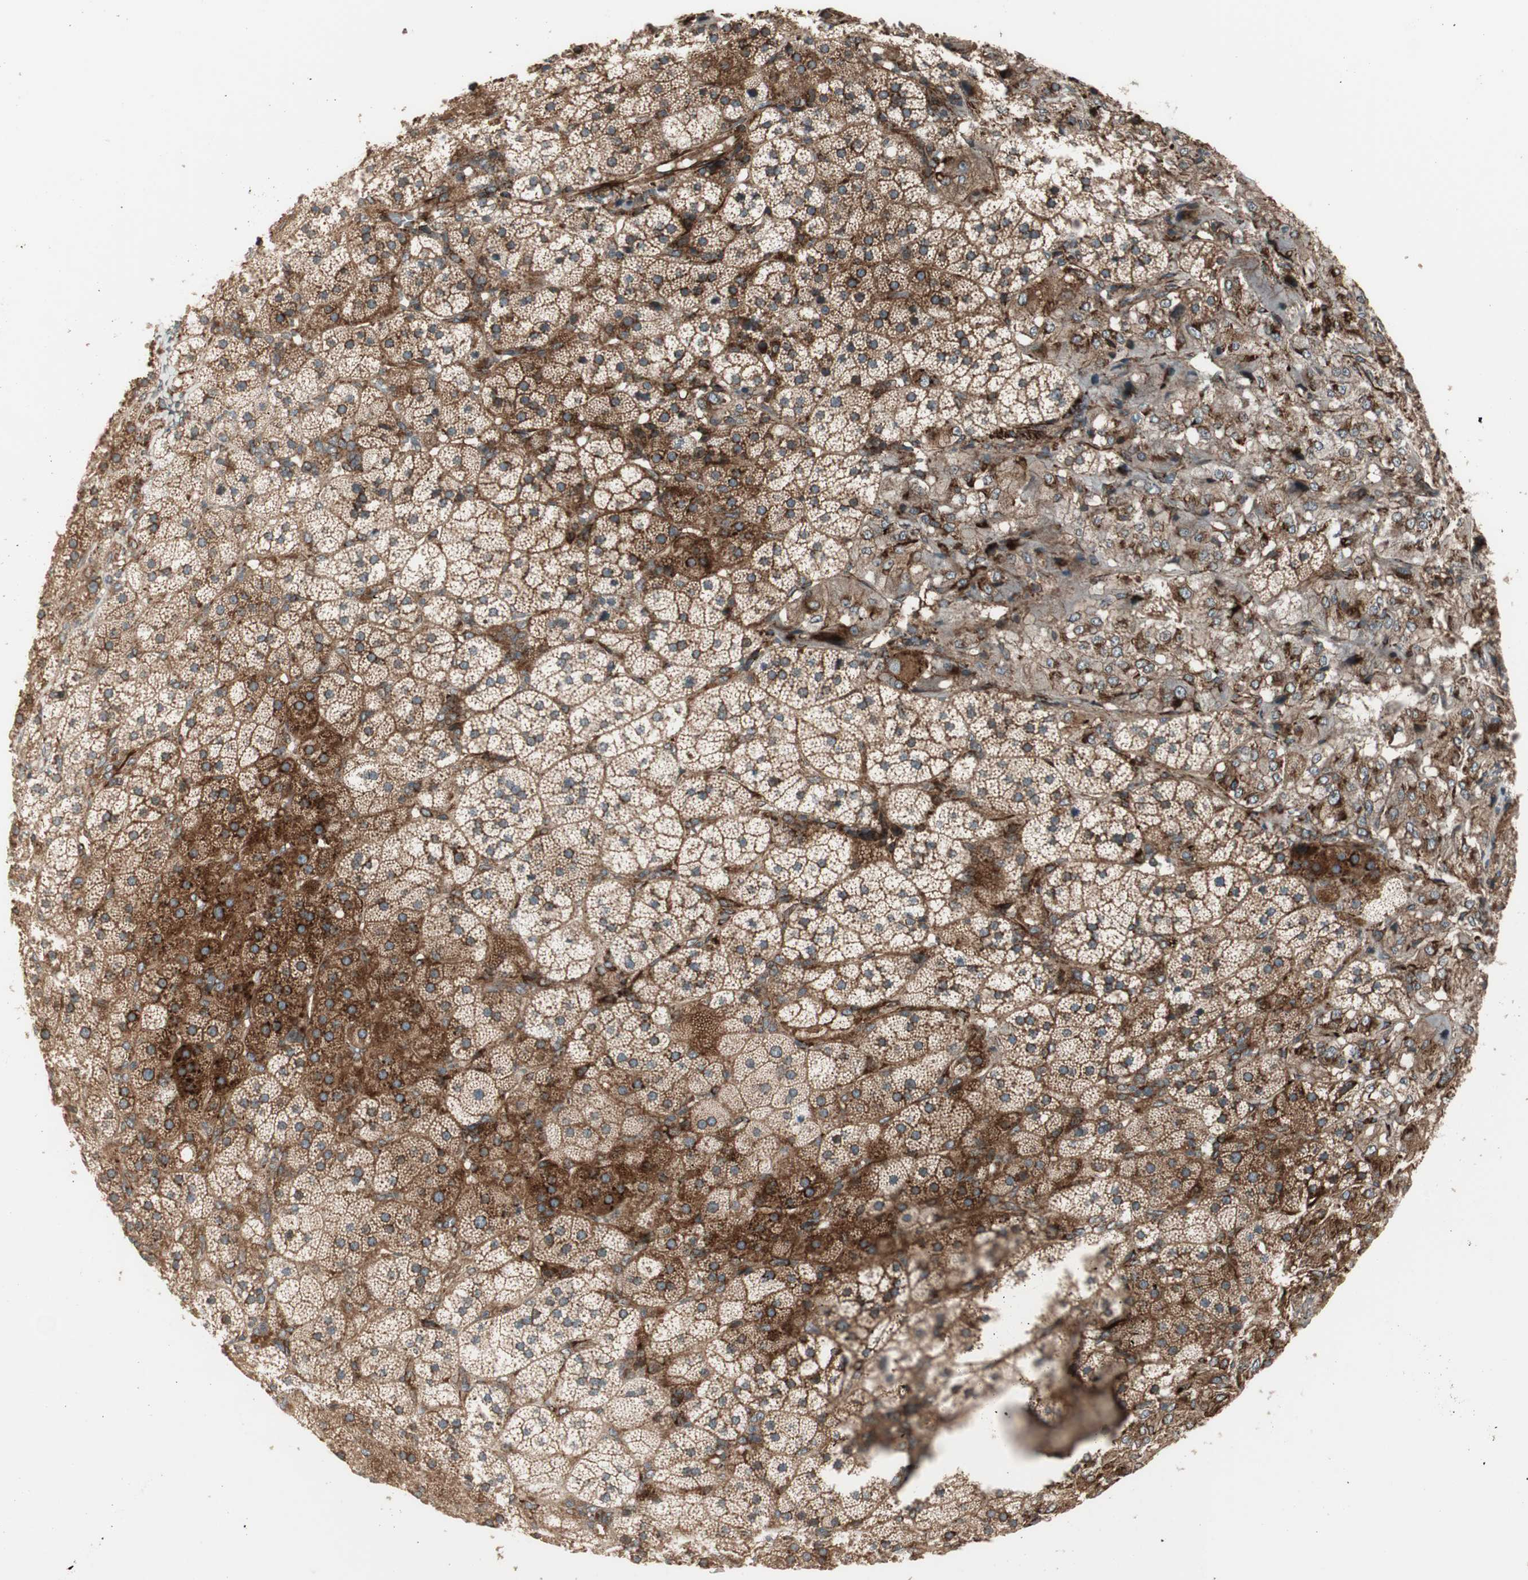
{"staining": {"intensity": "strong", "quantity": "25%-75%", "location": "cytoplasmic/membranous"}, "tissue": "adrenal gland", "cell_type": "Glandular cells", "image_type": "normal", "snomed": [{"axis": "morphology", "description": "Normal tissue, NOS"}, {"axis": "topography", "description": "Adrenal gland"}], "caption": "Brown immunohistochemical staining in unremarkable human adrenal gland demonstrates strong cytoplasmic/membranous positivity in approximately 25%-75% of glandular cells.", "gene": "PPP2R5E", "patient": {"sex": "female", "age": 44}}